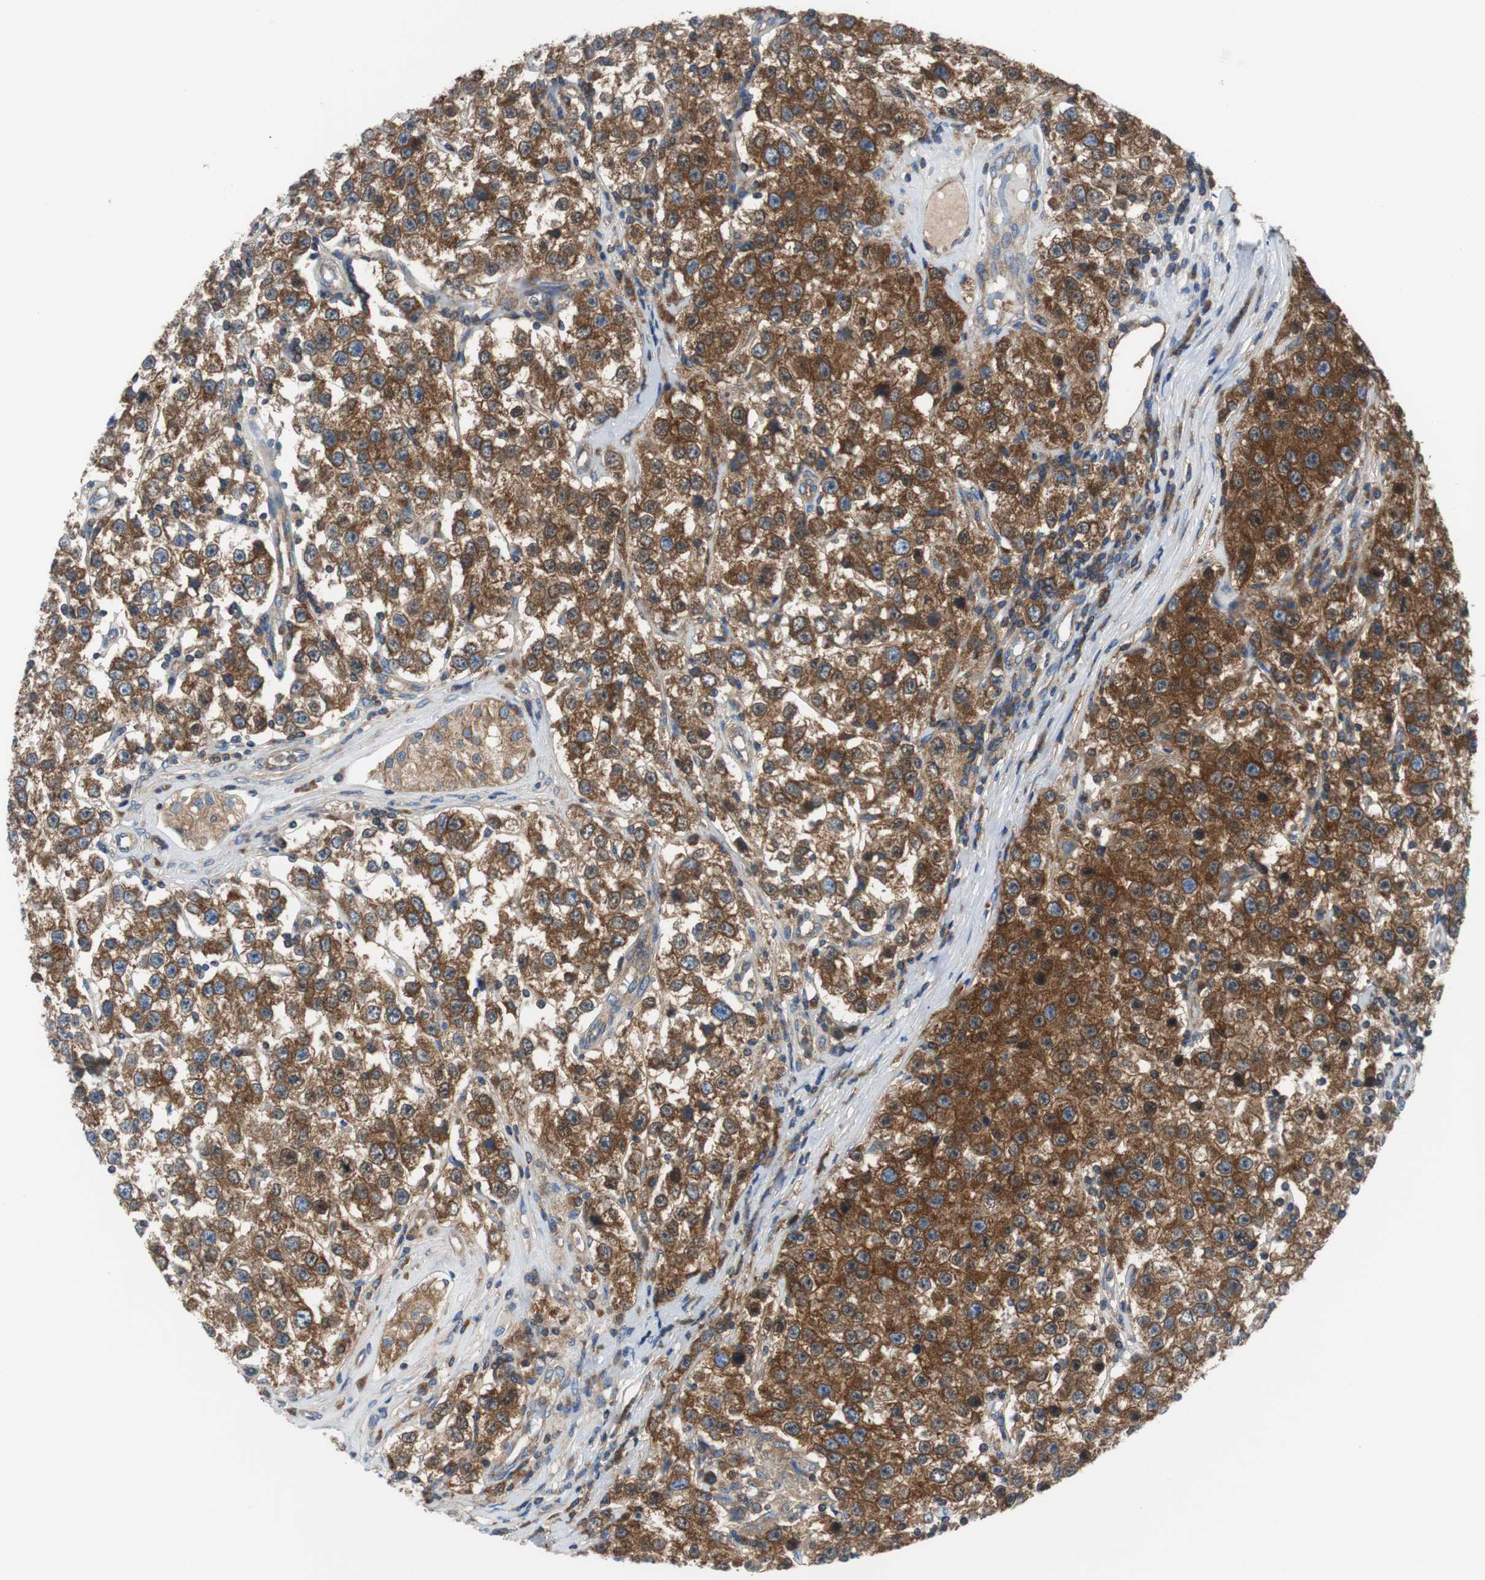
{"staining": {"intensity": "strong", "quantity": ">75%", "location": "cytoplasmic/membranous"}, "tissue": "testis cancer", "cell_type": "Tumor cells", "image_type": "cancer", "snomed": [{"axis": "morphology", "description": "Seminoma, NOS"}, {"axis": "topography", "description": "Testis"}], "caption": "The micrograph reveals a brown stain indicating the presence of a protein in the cytoplasmic/membranous of tumor cells in testis seminoma.", "gene": "BRAF", "patient": {"sex": "male", "age": 52}}